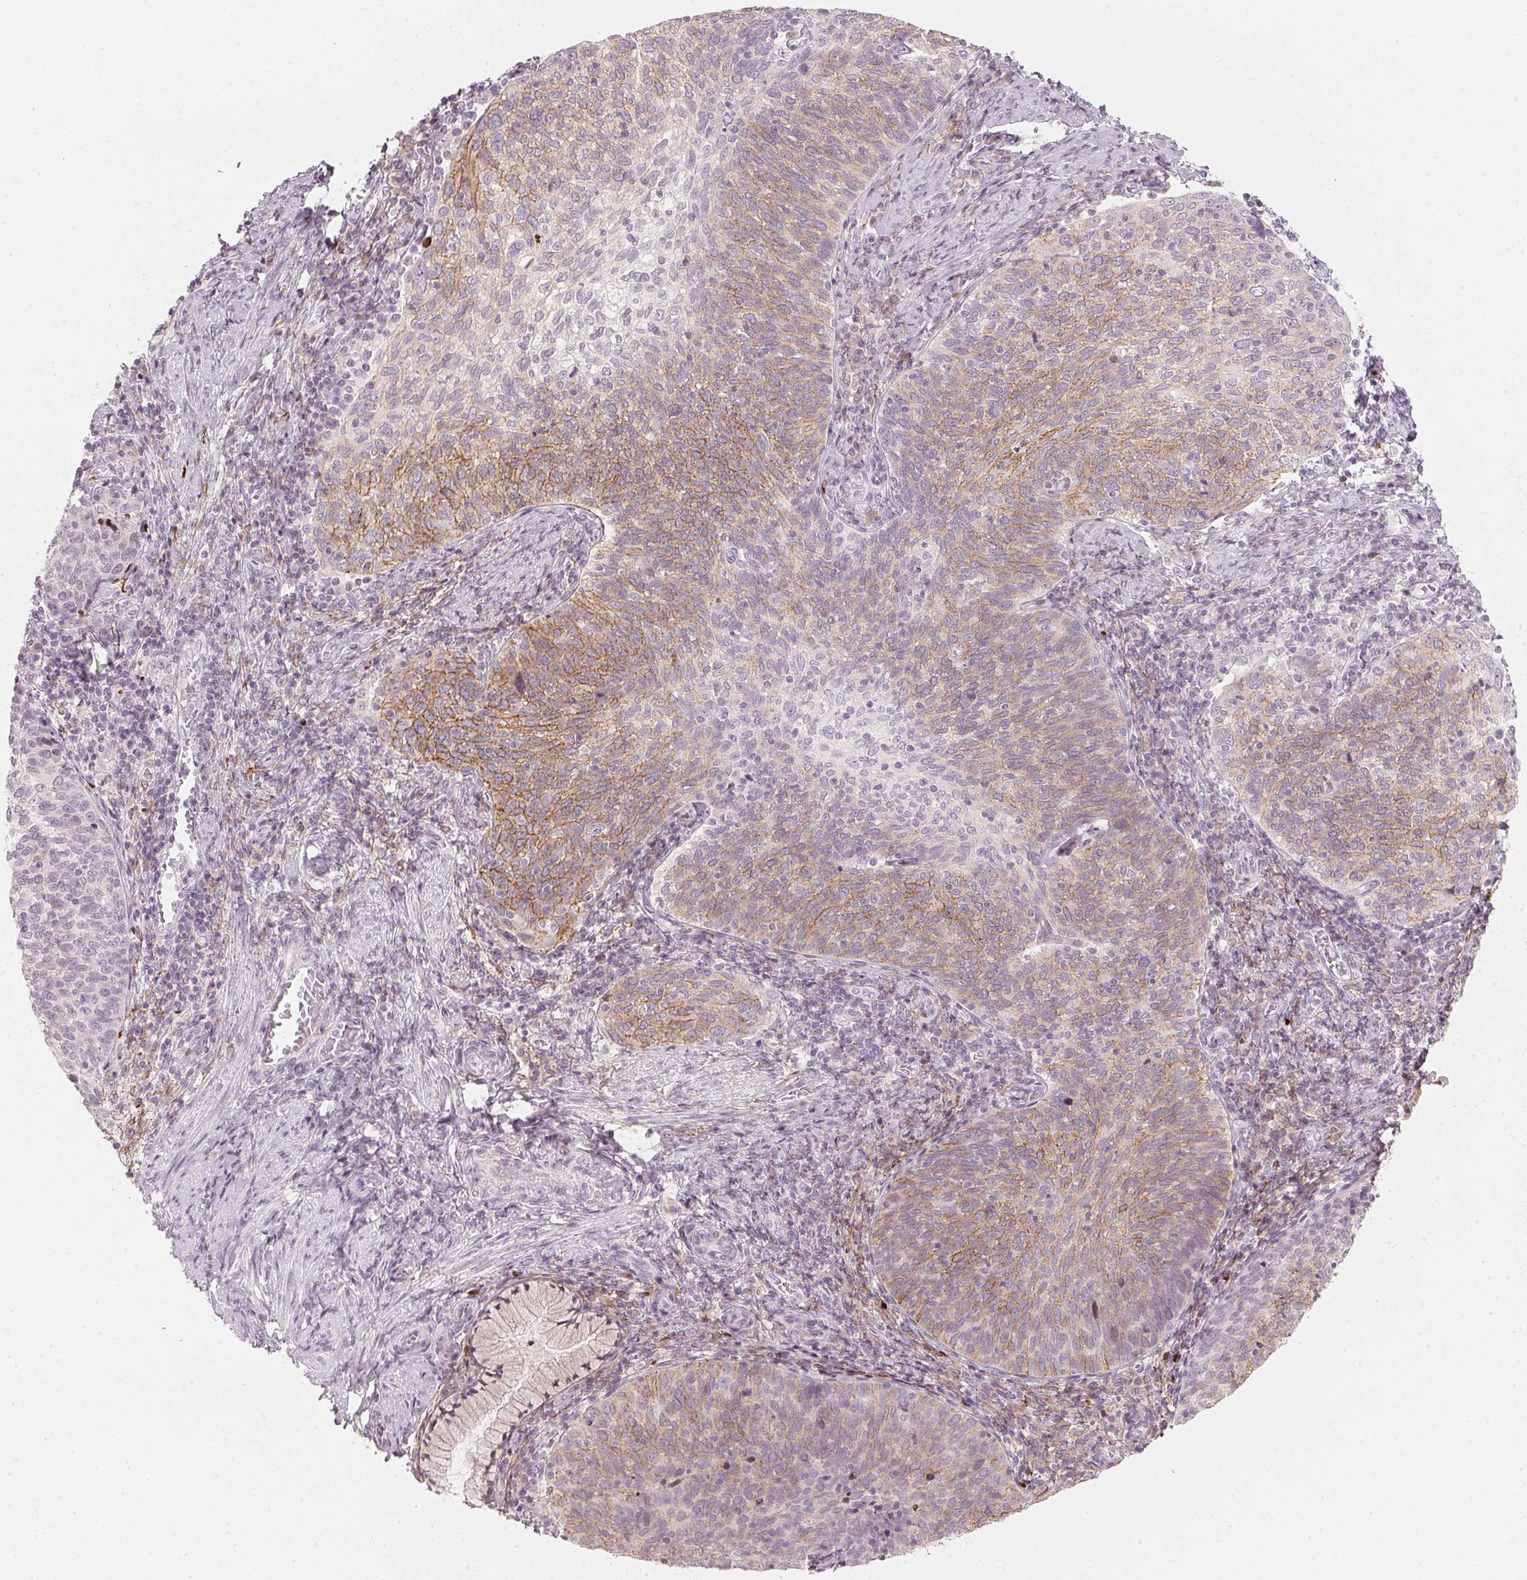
{"staining": {"intensity": "weak", "quantity": "25%-75%", "location": "cytoplasmic/membranous"}, "tissue": "cervical cancer", "cell_type": "Tumor cells", "image_type": "cancer", "snomed": [{"axis": "morphology", "description": "Squamous cell carcinoma, NOS"}, {"axis": "topography", "description": "Cervix"}], "caption": "Human cervical cancer stained with a brown dye displays weak cytoplasmic/membranous positive expression in approximately 25%-75% of tumor cells.", "gene": "SFRP4", "patient": {"sex": "female", "age": 61}}